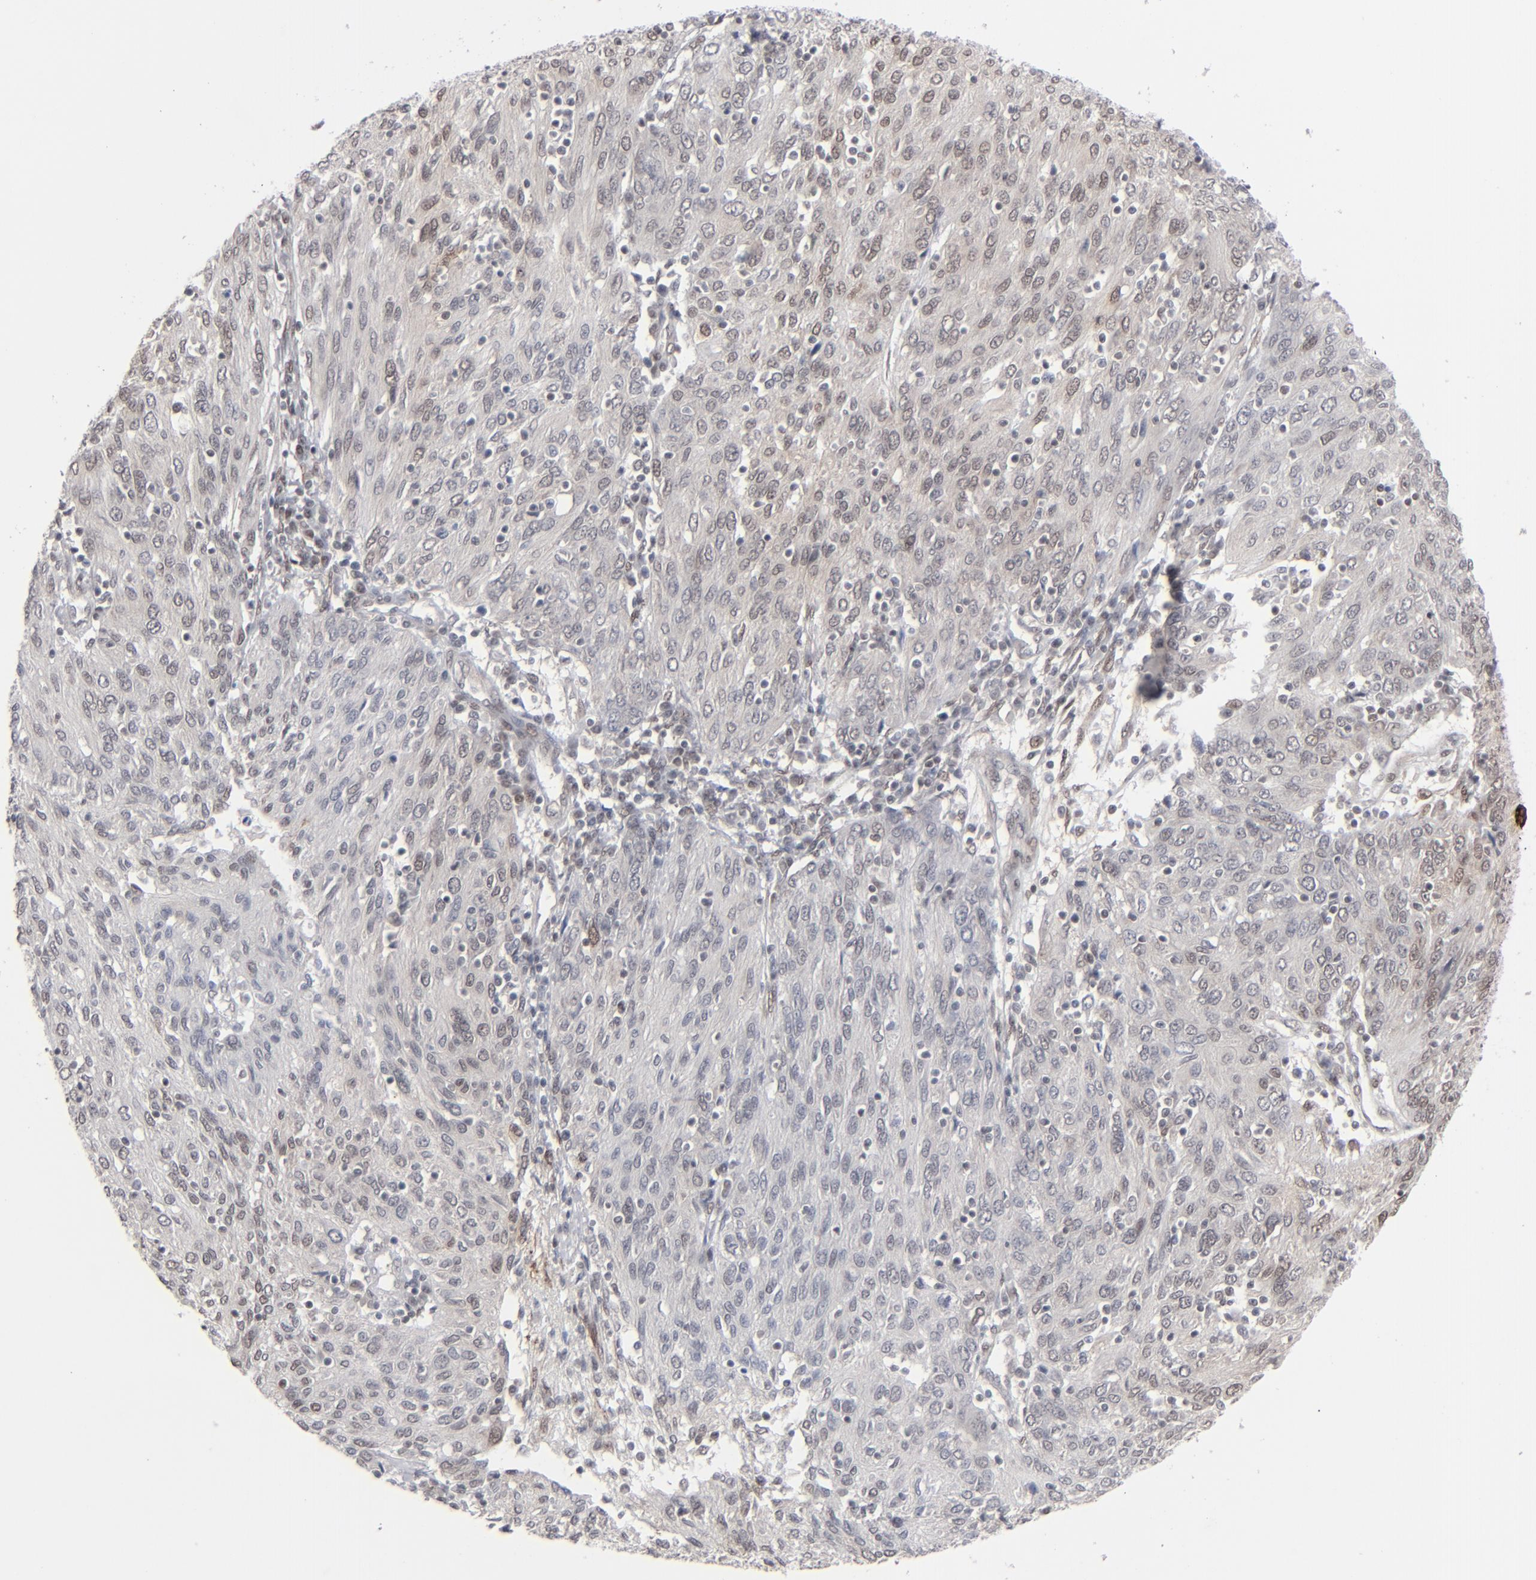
{"staining": {"intensity": "weak", "quantity": "<25%", "location": "cytoplasmic/membranous,nuclear"}, "tissue": "ovarian cancer", "cell_type": "Tumor cells", "image_type": "cancer", "snomed": [{"axis": "morphology", "description": "Carcinoma, endometroid"}, {"axis": "topography", "description": "Ovary"}], "caption": "Tumor cells show no significant protein expression in ovarian cancer.", "gene": "IRF9", "patient": {"sex": "female", "age": 50}}